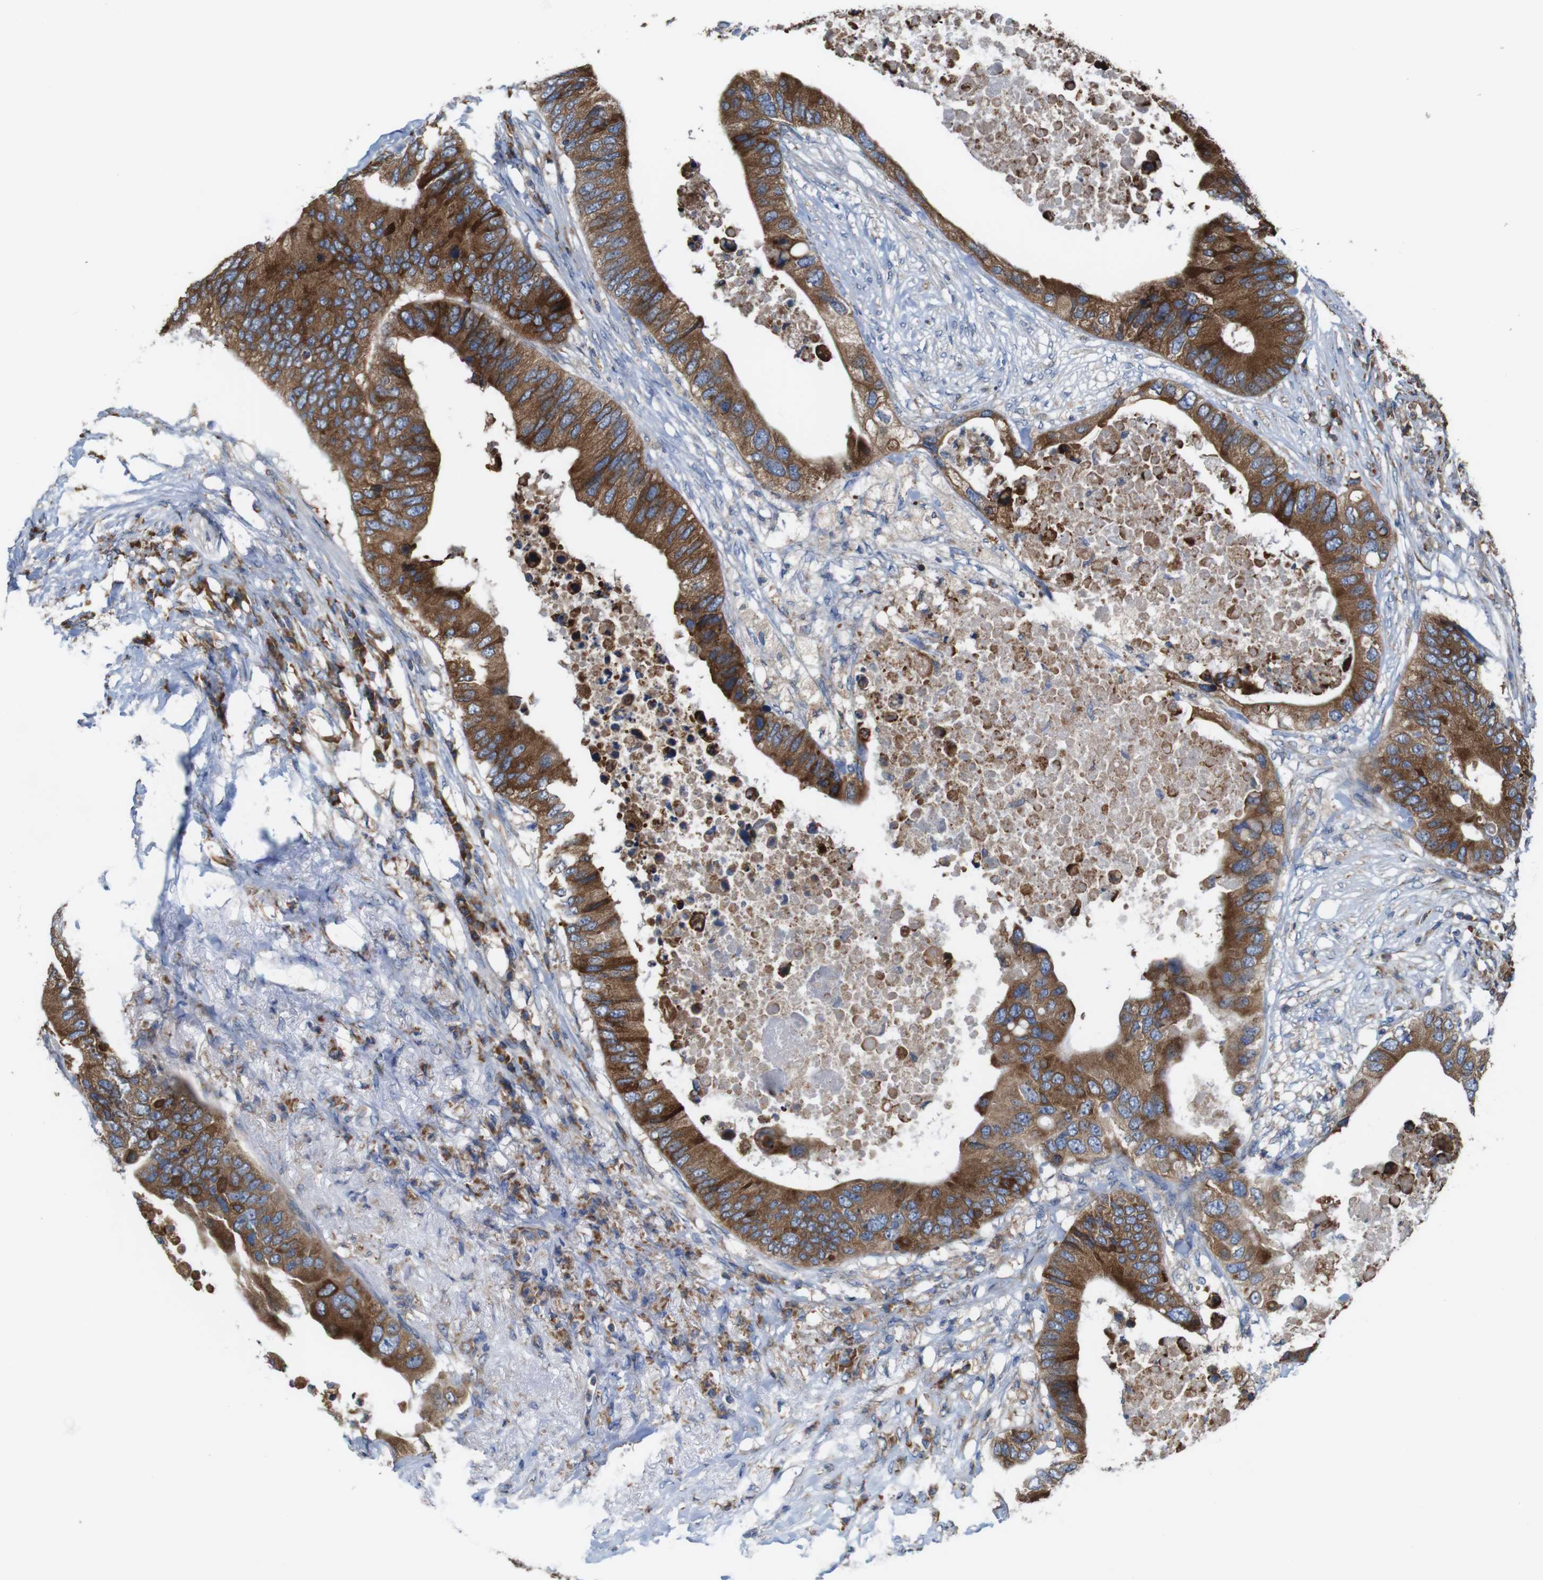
{"staining": {"intensity": "moderate", "quantity": ">75%", "location": "cytoplasmic/membranous"}, "tissue": "colorectal cancer", "cell_type": "Tumor cells", "image_type": "cancer", "snomed": [{"axis": "morphology", "description": "Adenocarcinoma, NOS"}, {"axis": "topography", "description": "Colon"}], "caption": "Adenocarcinoma (colorectal) stained with immunohistochemistry (IHC) displays moderate cytoplasmic/membranous staining in about >75% of tumor cells. (DAB (3,3'-diaminobenzidine) IHC, brown staining for protein, blue staining for nuclei).", "gene": "UGGT1", "patient": {"sex": "male", "age": 71}}